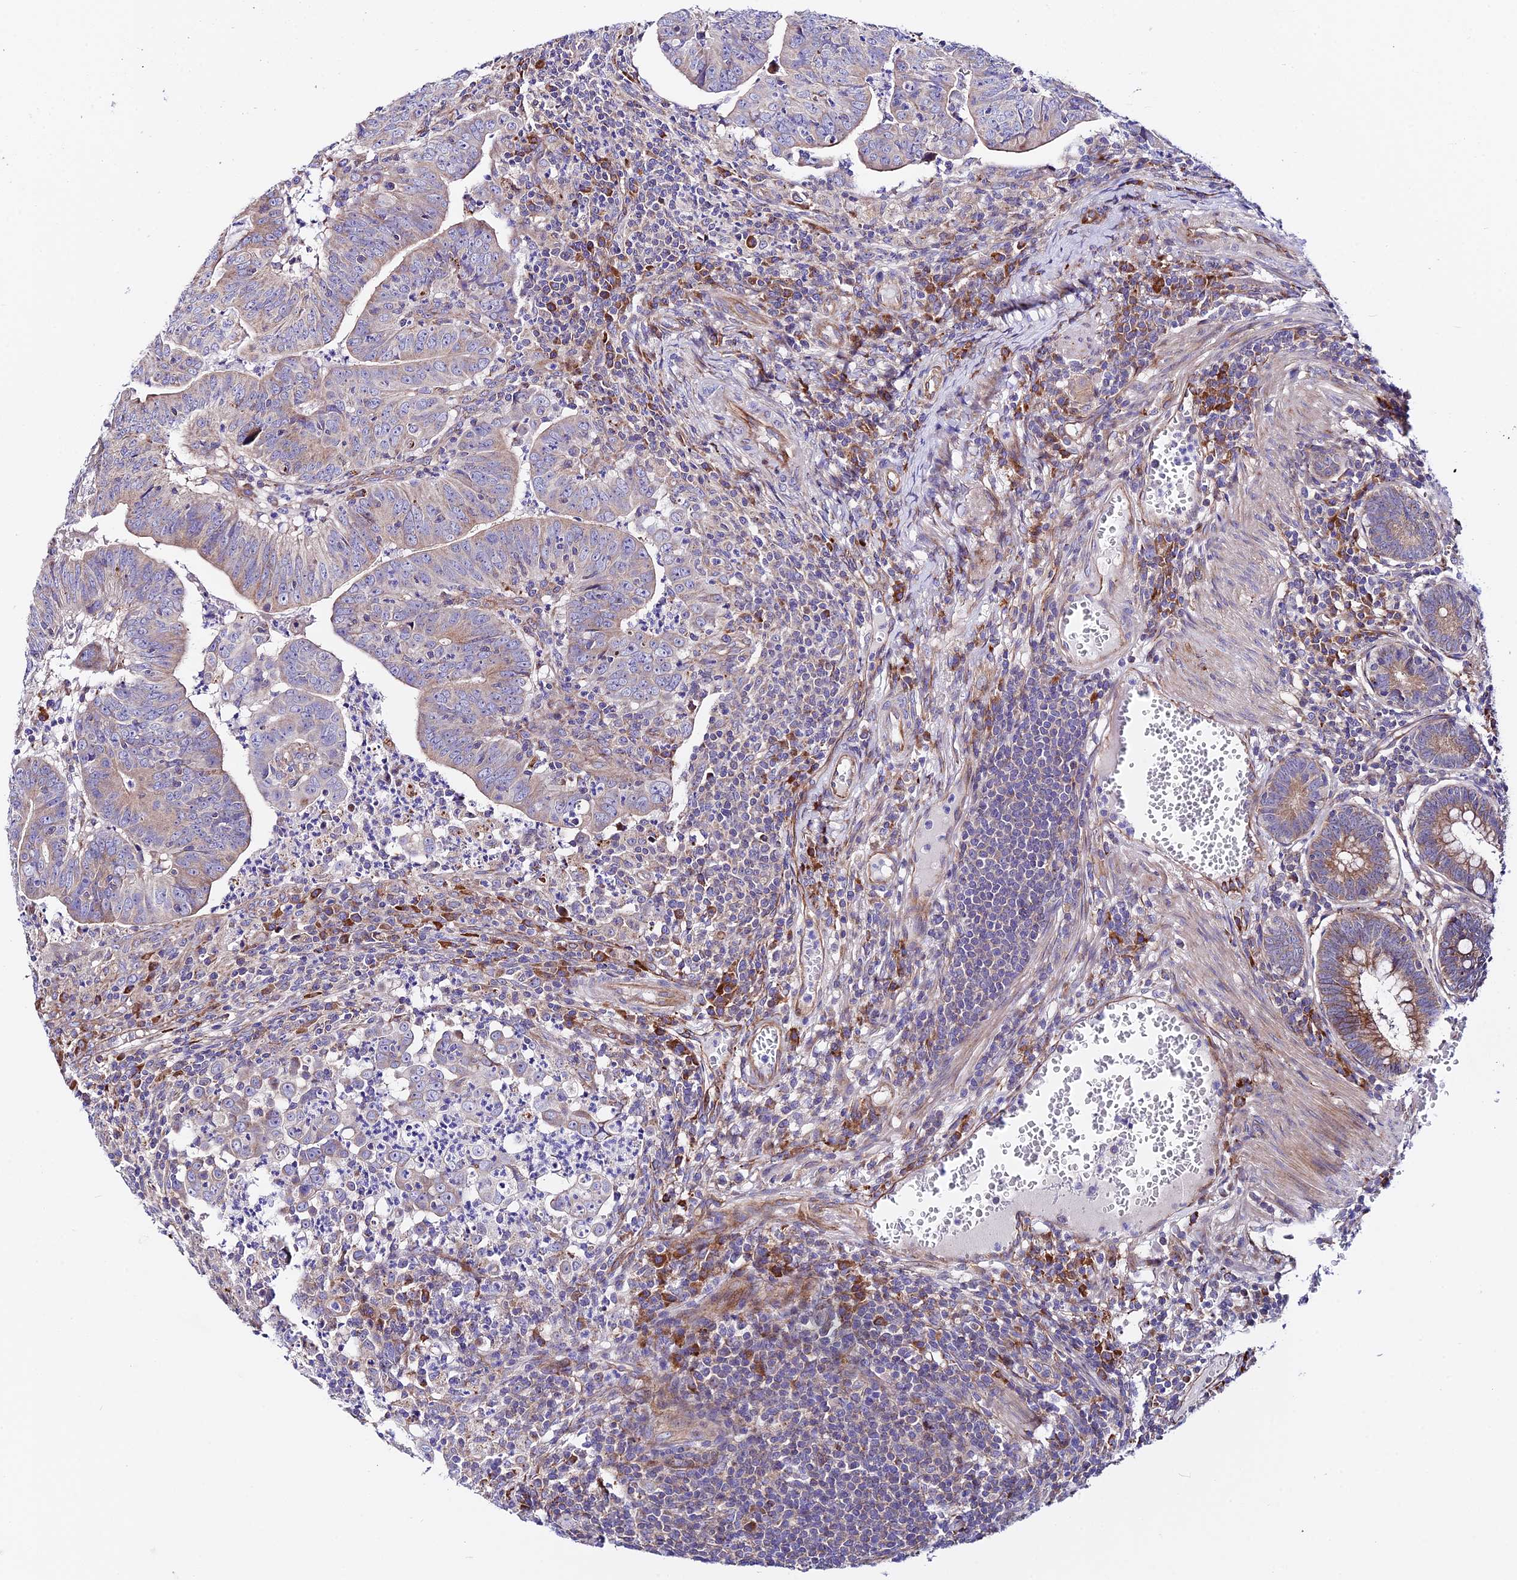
{"staining": {"intensity": "weak", "quantity": "<25%", "location": "cytoplasmic/membranous"}, "tissue": "colorectal cancer", "cell_type": "Tumor cells", "image_type": "cancer", "snomed": [{"axis": "morphology", "description": "Adenocarcinoma, NOS"}, {"axis": "topography", "description": "Rectum"}], "caption": "DAB (3,3'-diaminobenzidine) immunohistochemical staining of colorectal cancer (adenocarcinoma) exhibits no significant staining in tumor cells.", "gene": "VPS13C", "patient": {"sex": "male", "age": 69}}